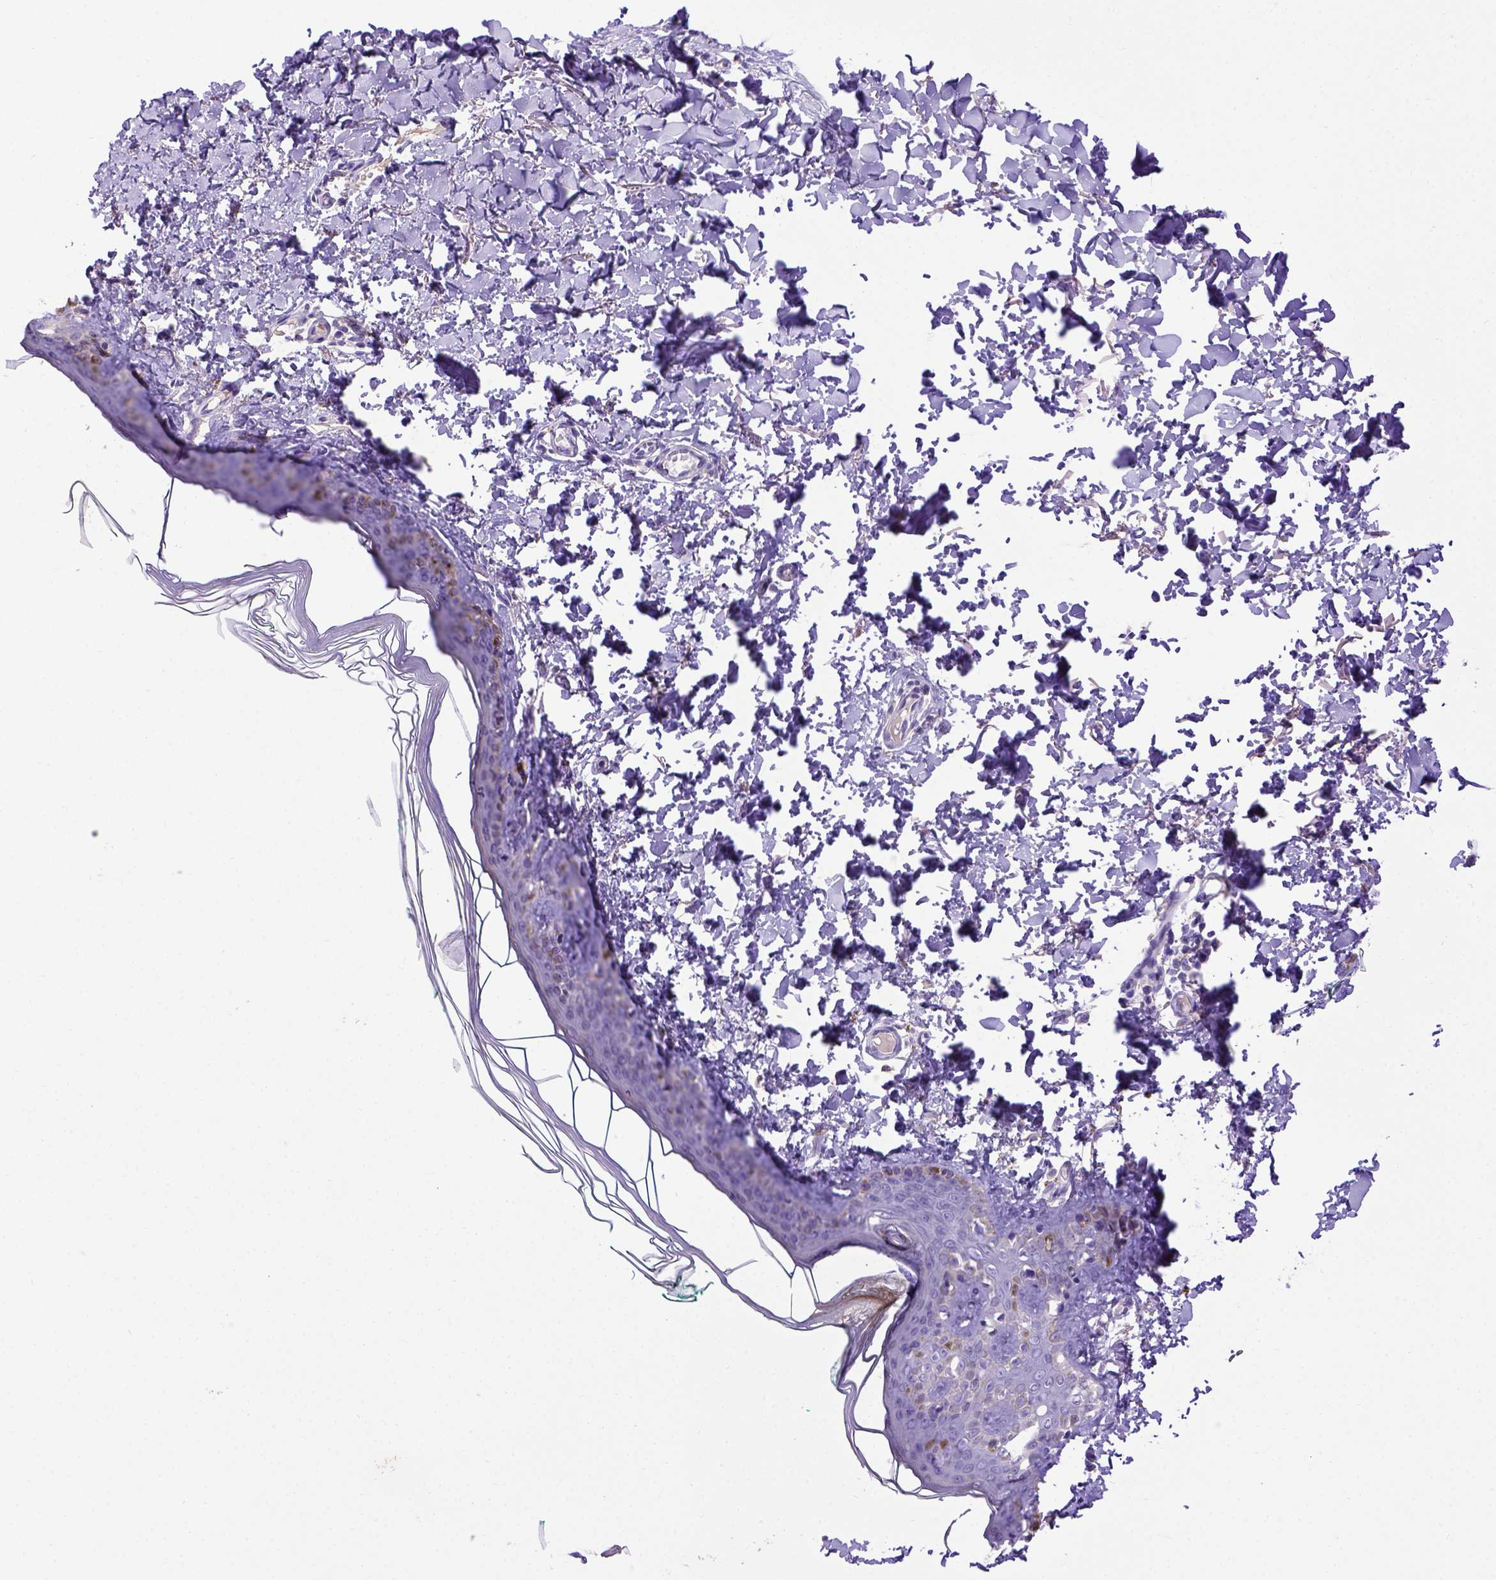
{"staining": {"intensity": "negative", "quantity": "none", "location": "none"}, "tissue": "skin", "cell_type": "Fibroblasts", "image_type": "normal", "snomed": [{"axis": "morphology", "description": "Normal tissue, NOS"}, {"axis": "topography", "description": "Skin"}, {"axis": "topography", "description": "Peripheral nerve tissue"}], "caption": "DAB immunohistochemical staining of normal skin displays no significant staining in fibroblasts.", "gene": "ADAM12", "patient": {"sex": "female", "age": 45}}